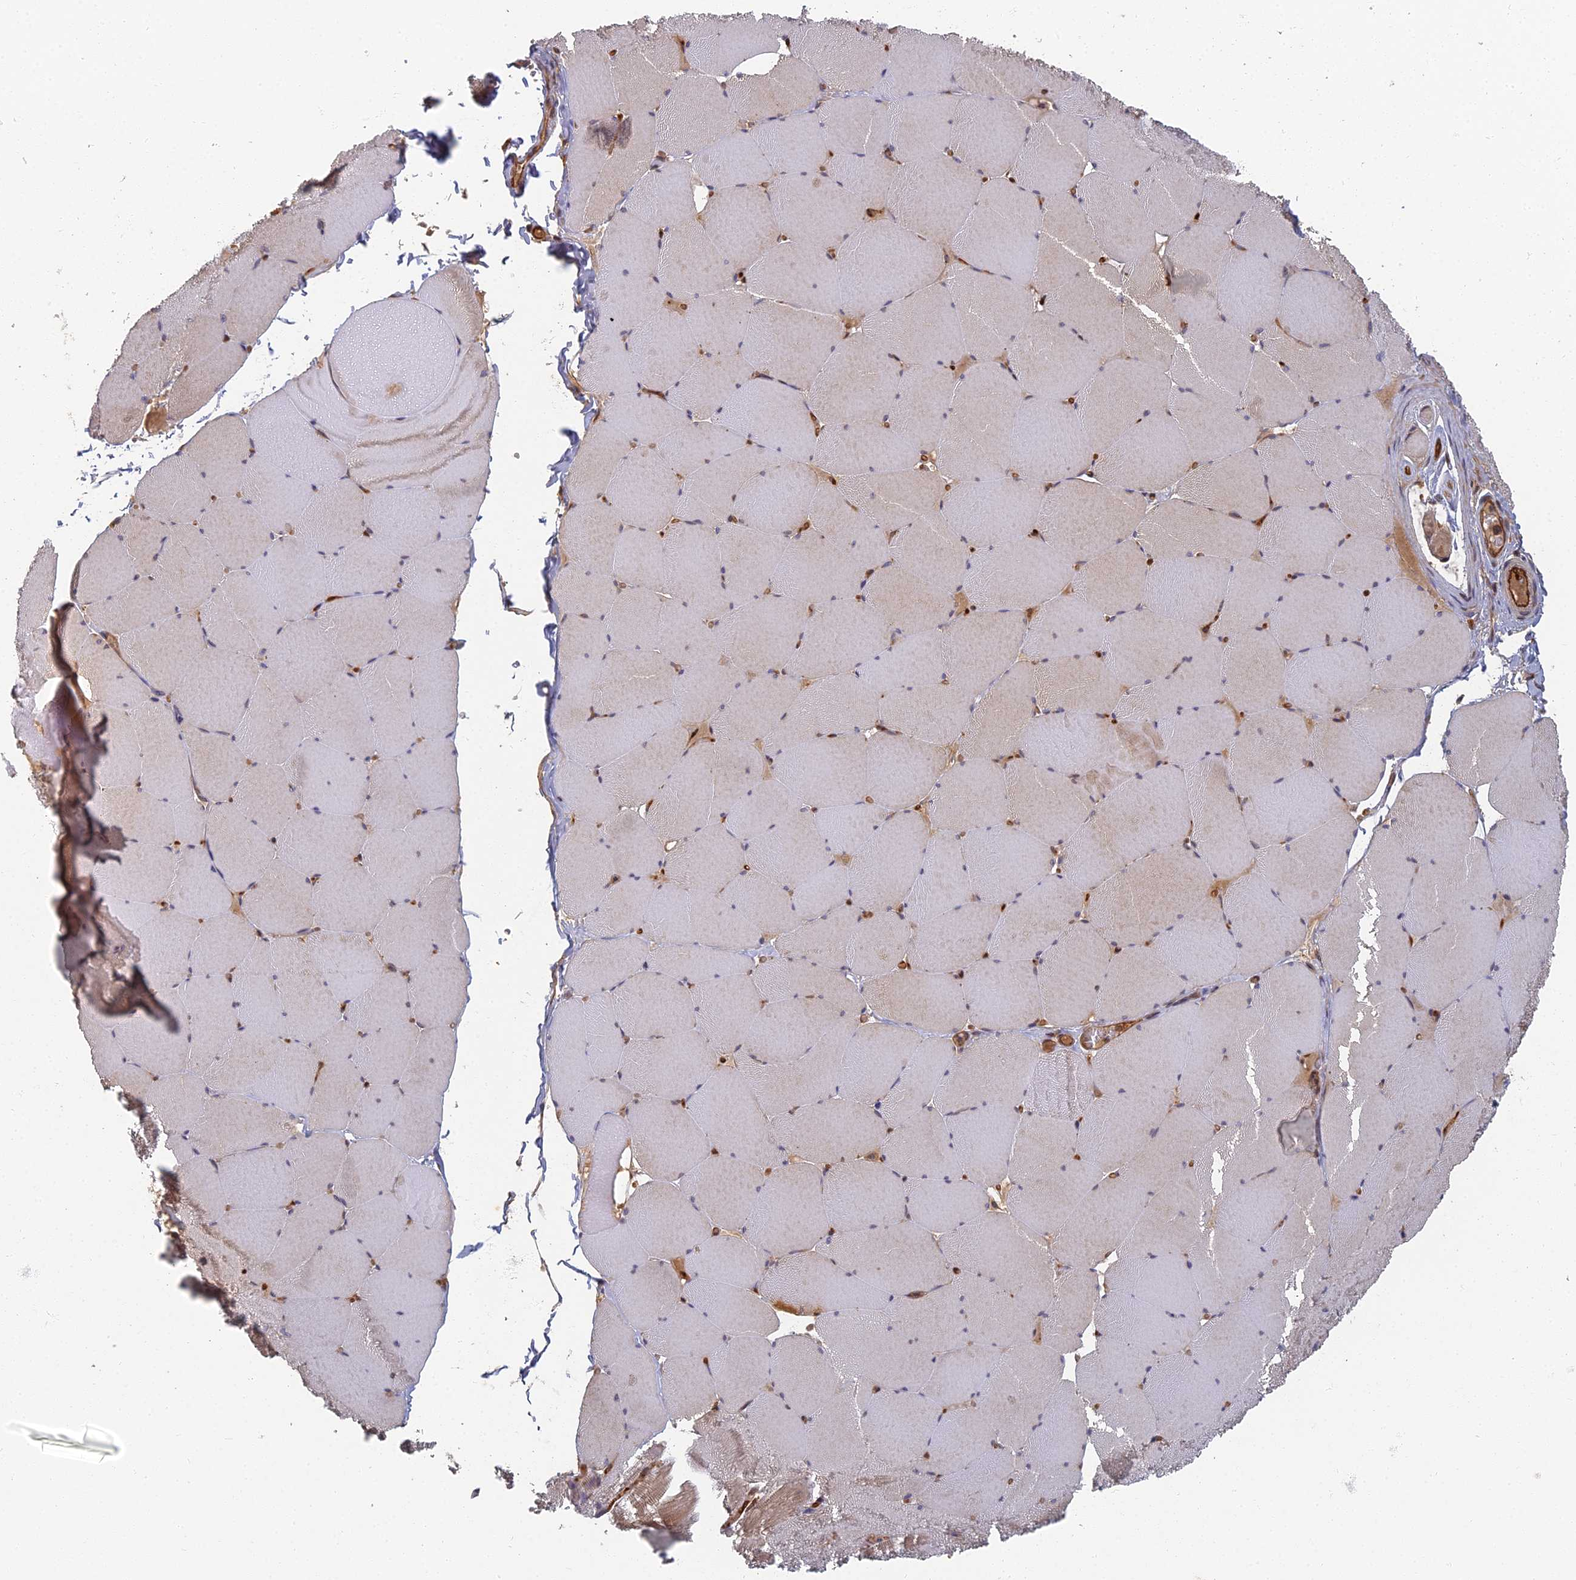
{"staining": {"intensity": "moderate", "quantity": "25%-75%", "location": "cytoplasmic/membranous,nuclear"}, "tissue": "skeletal muscle", "cell_type": "Myocytes", "image_type": "normal", "snomed": [{"axis": "morphology", "description": "Normal tissue, NOS"}, {"axis": "topography", "description": "Skeletal muscle"}, {"axis": "topography", "description": "Head-Neck"}], "caption": "Skeletal muscle stained with IHC shows moderate cytoplasmic/membranous,nuclear positivity in approximately 25%-75% of myocytes.", "gene": "INO80D", "patient": {"sex": "male", "age": 66}}